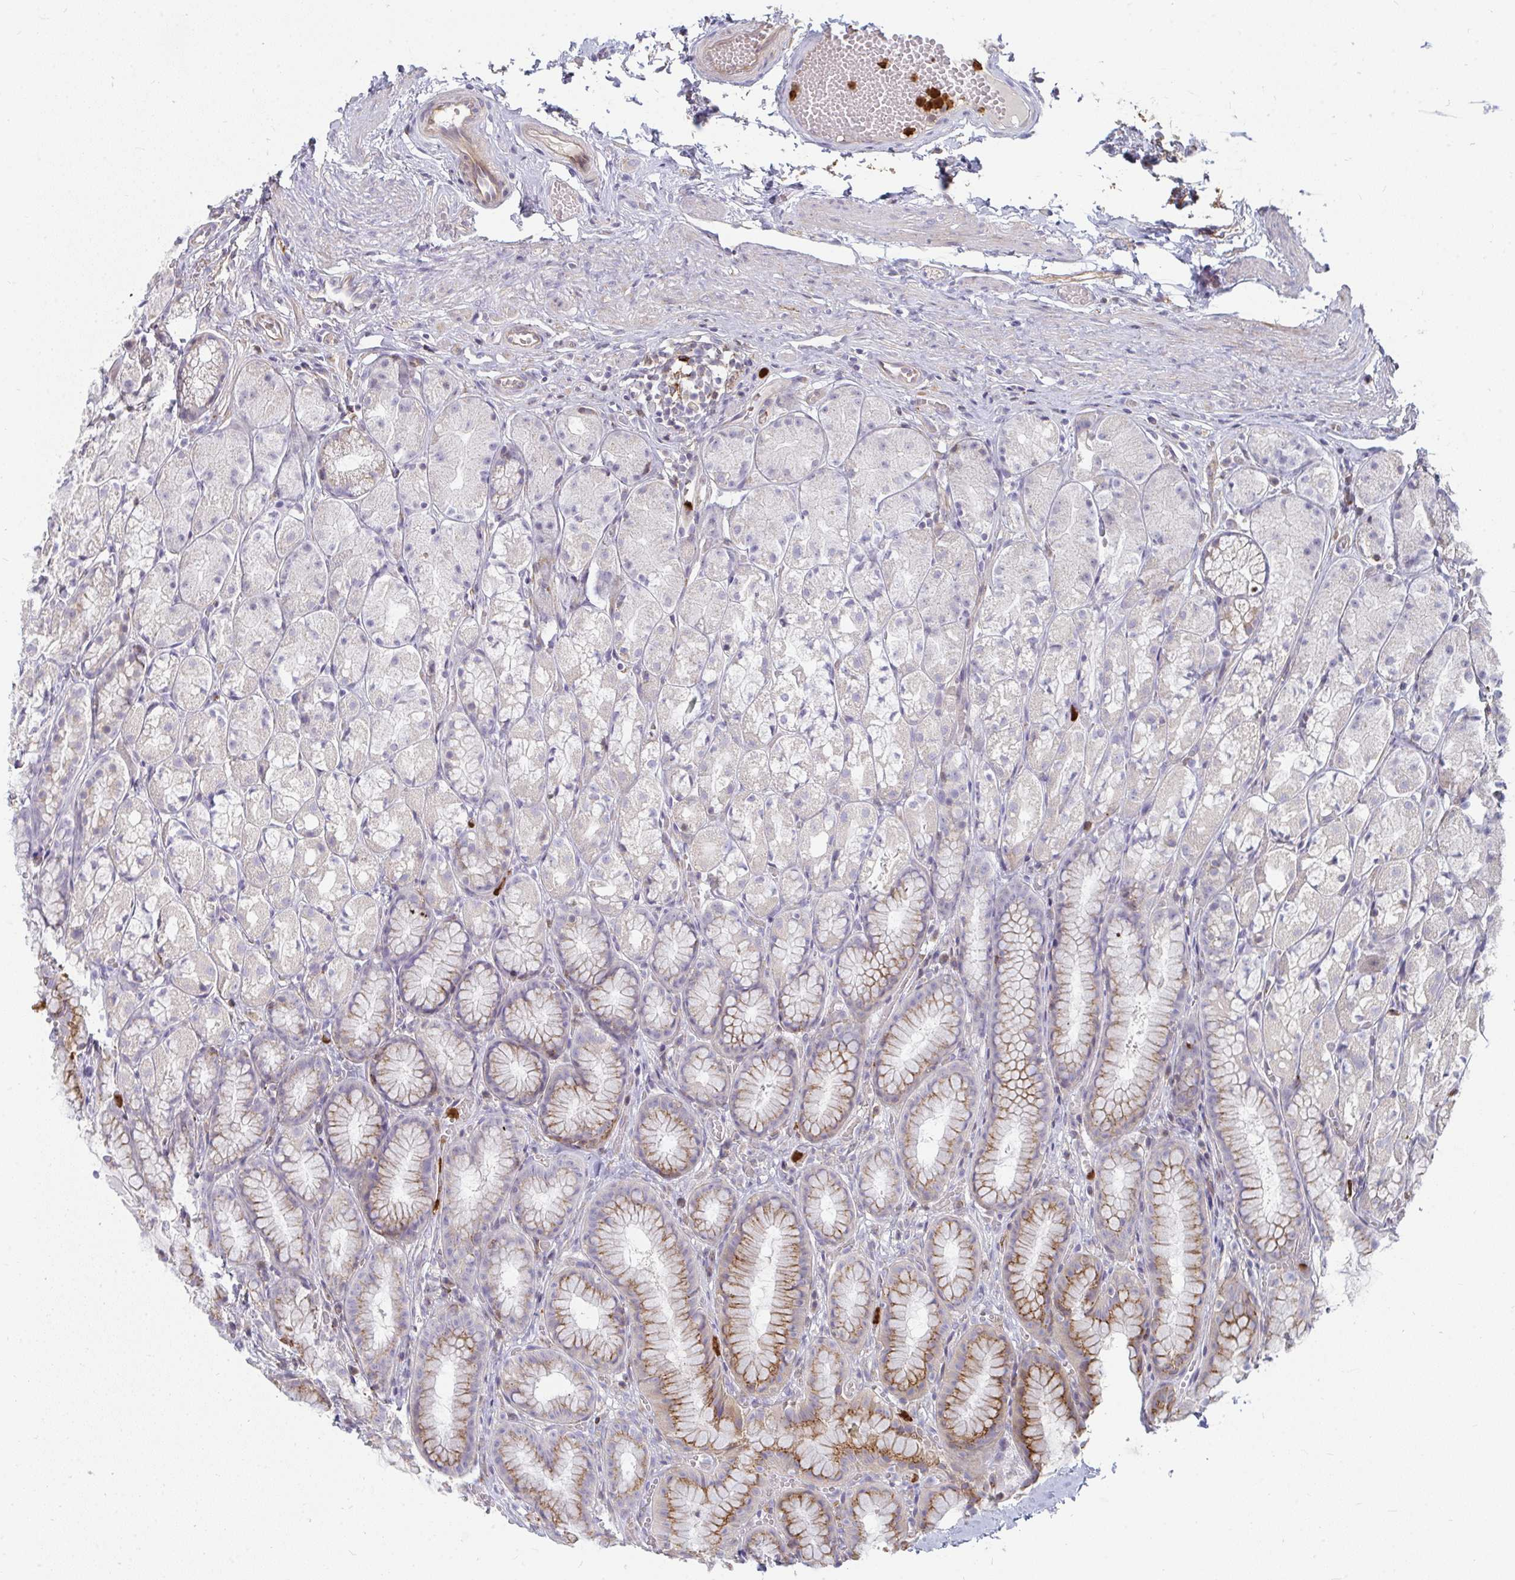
{"staining": {"intensity": "moderate", "quantity": "<25%", "location": "cytoplasmic/membranous"}, "tissue": "stomach", "cell_type": "Glandular cells", "image_type": "normal", "snomed": [{"axis": "morphology", "description": "Normal tissue, NOS"}, {"axis": "topography", "description": "Stomach"}], "caption": "The immunohistochemical stain labels moderate cytoplasmic/membranous staining in glandular cells of unremarkable stomach.", "gene": "CSF3R", "patient": {"sex": "male", "age": 70}}